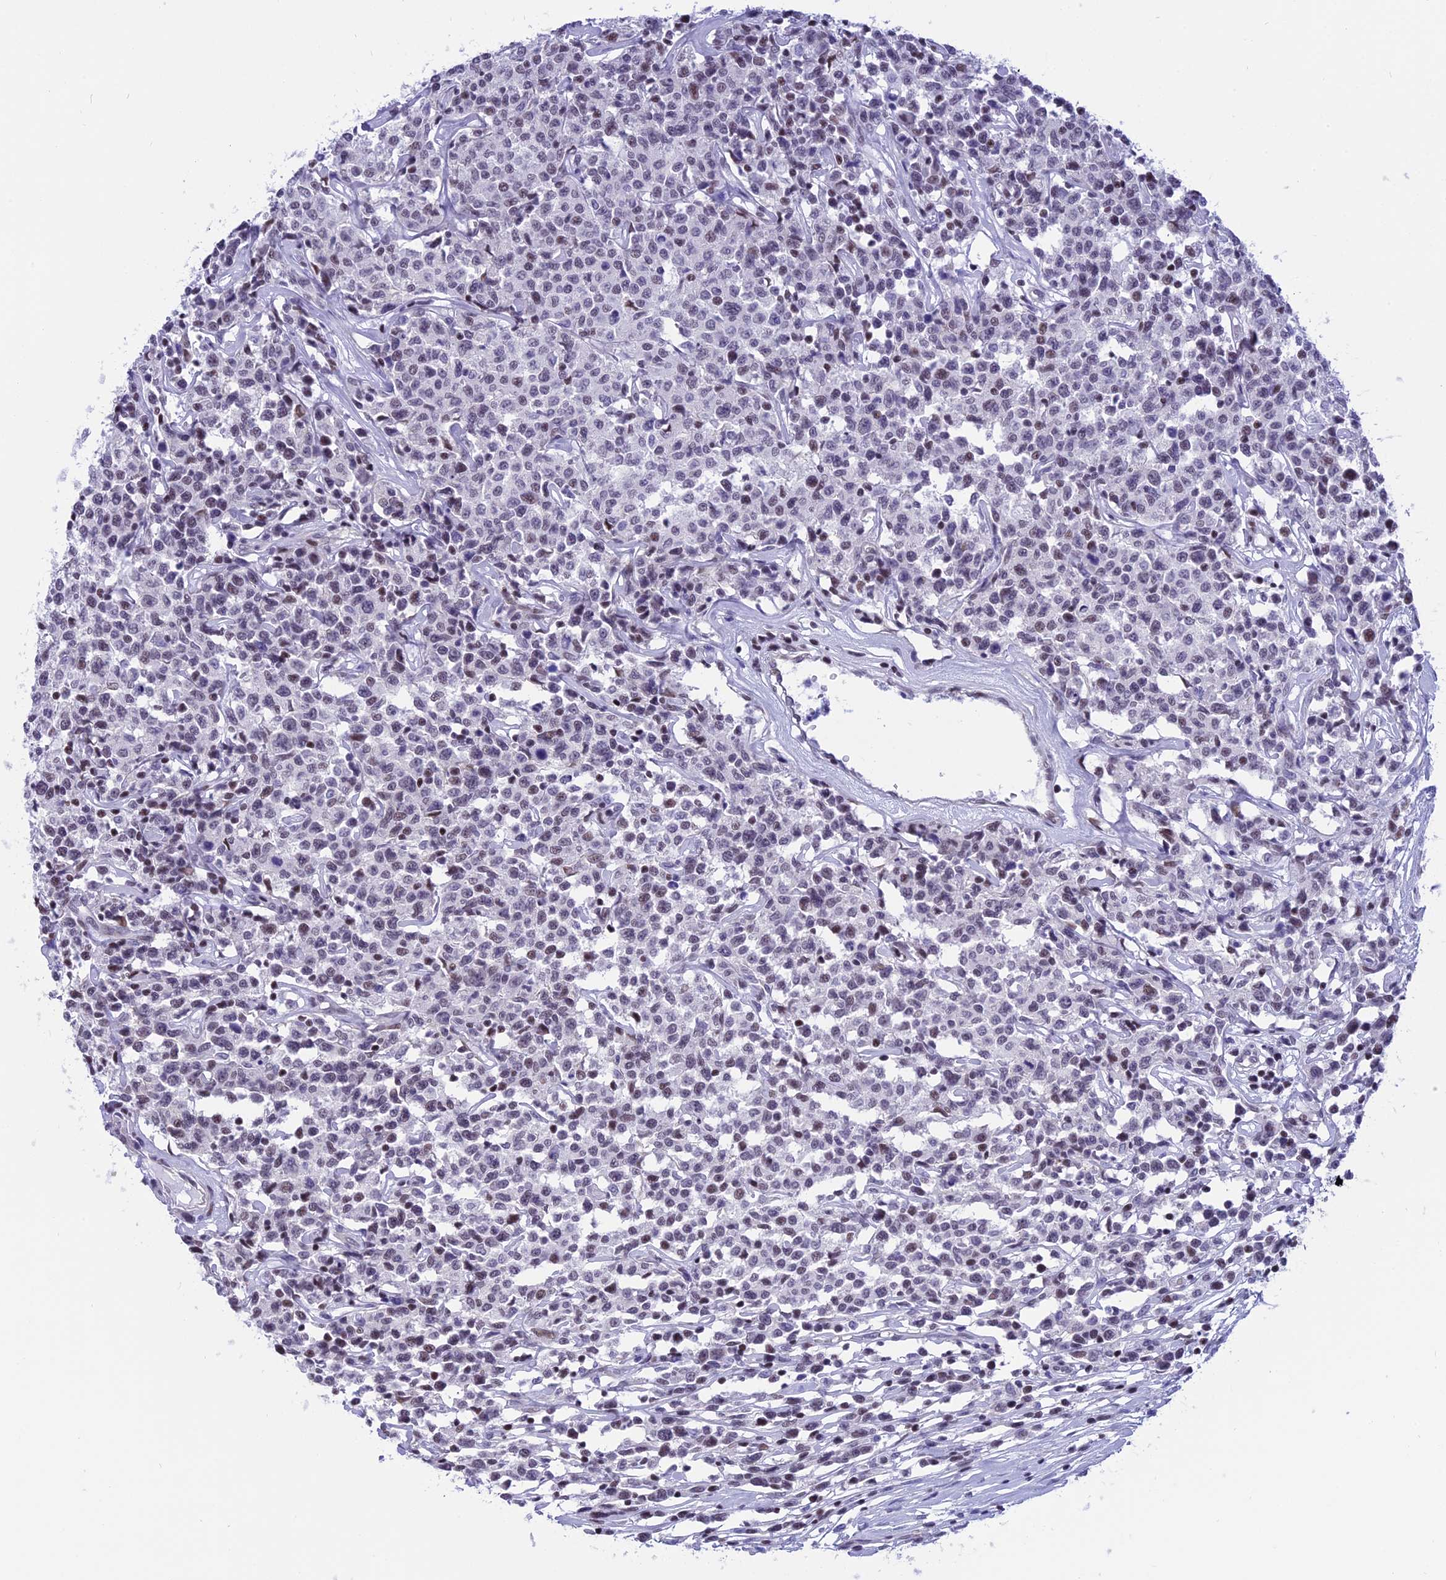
{"staining": {"intensity": "weak", "quantity": "25%-75%", "location": "nuclear"}, "tissue": "lymphoma", "cell_type": "Tumor cells", "image_type": "cancer", "snomed": [{"axis": "morphology", "description": "Malignant lymphoma, non-Hodgkin's type, Low grade"}, {"axis": "topography", "description": "Small intestine"}], "caption": "DAB (3,3'-diaminobenzidine) immunohistochemical staining of human malignant lymphoma, non-Hodgkin's type (low-grade) demonstrates weak nuclear protein positivity in approximately 25%-75% of tumor cells. (brown staining indicates protein expression, while blue staining denotes nuclei).", "gene": "SPIRE2", "patient": {"sex": "female", "age": 59}}